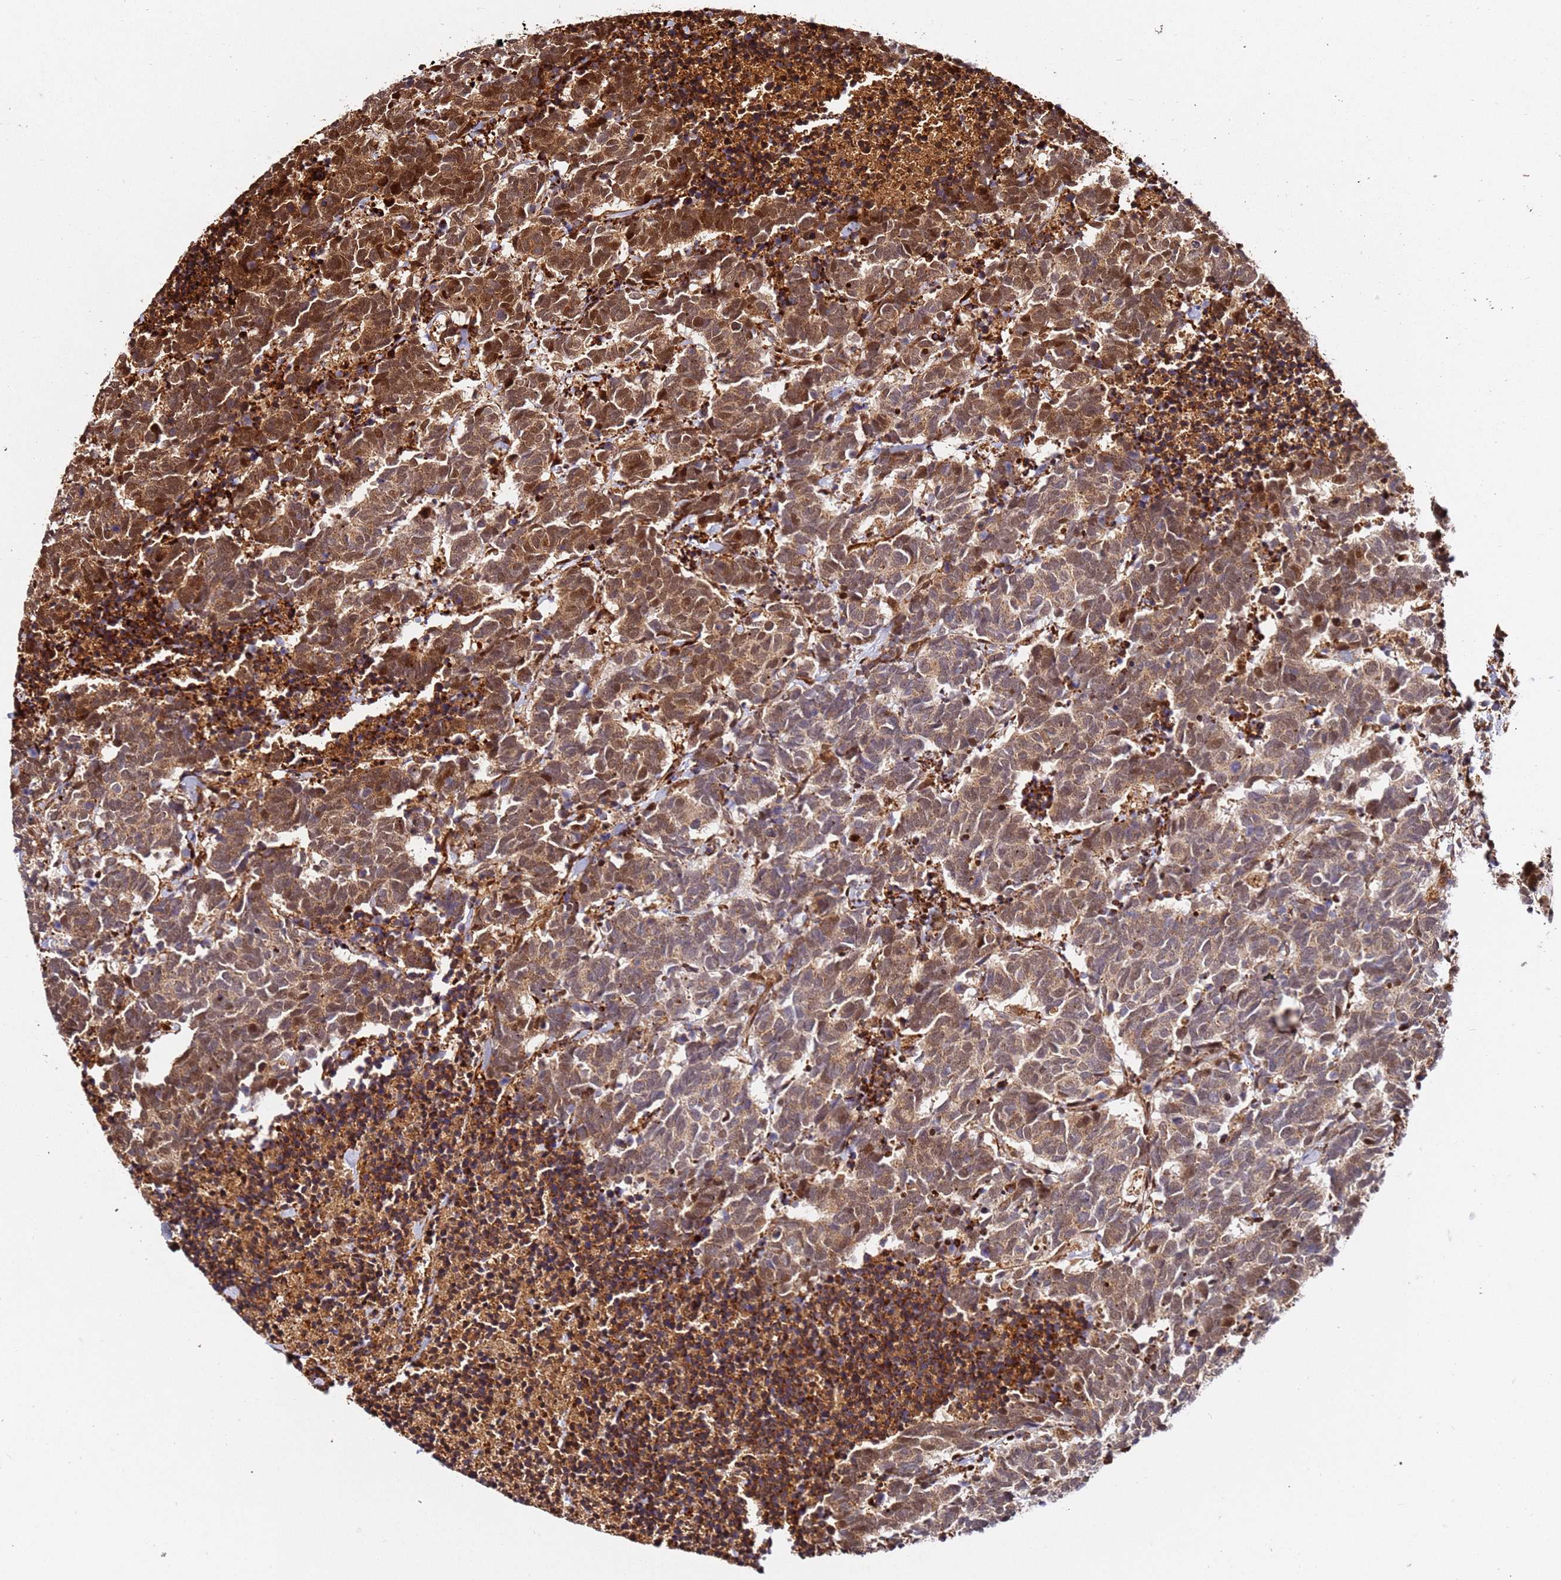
{"staining": {"intensity": "moderate", "quantity": ">75%", "location": "cytoplasmic/membranous,nuclear"}, "tissue": "carcinoid", "cell_type": "Tumor cells", "image_type": "cancer", "snomed": [{"axis": "morphology", "description": "Carcinoma, NOS"}, {"axis": "morphology", "description": "Carcinoid, malignant, NOS"}, {"axis": "topography", "description": "Prostate"}], "caption": "Immunohistochemical staining of carcinoma reveals medium levels of moderate cytoplasmic/membranous and nuclear protein expression in approximately >75% of tumor cells.", "gene": "SMOX", "patient": {"sex": "male", "age": 57}}